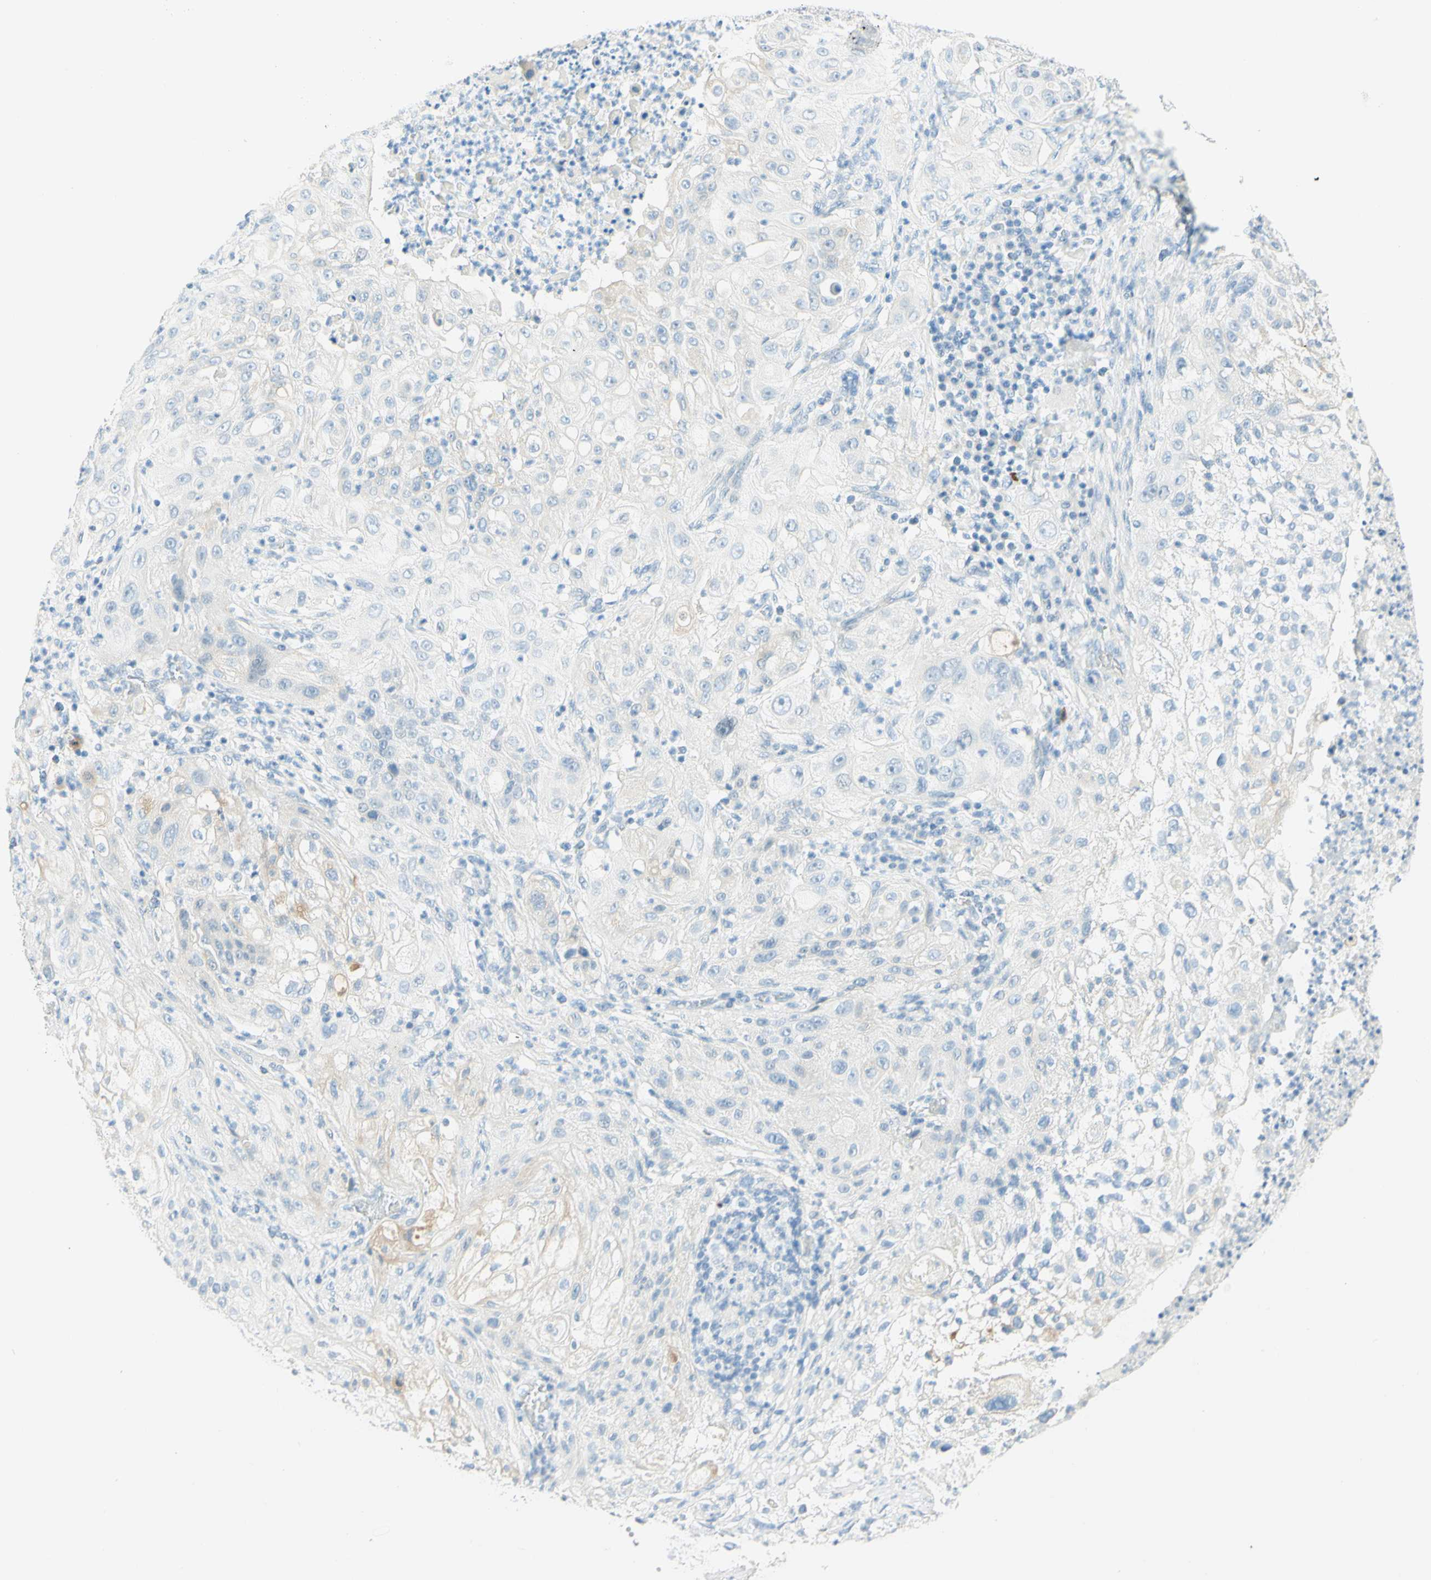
{"staining": {"intensity": "negative", "quantity": "none", "location": "none"}, "tissue": "lung cancer", "cell_type": "Tumor cells", "image_type": "cancer", "snomed": [{"axis": "morphology", "description": "Inflammation, NOS"}, {"axis": "morphology", "description": "Squamous cell carcinoma, NOS"}, {"axis": "topography", "description": "Lymph node"}, {"axis": "topography", "description": "Soft tissue"}, {"axis": "topography", "description": "Lung"}], "caption": "Immunohistochemical staining of human lung cancer displays no significant positivity in tumor cells.", "gene": "TMEM132D", "patient": {"sex": "male", "age": 66}}